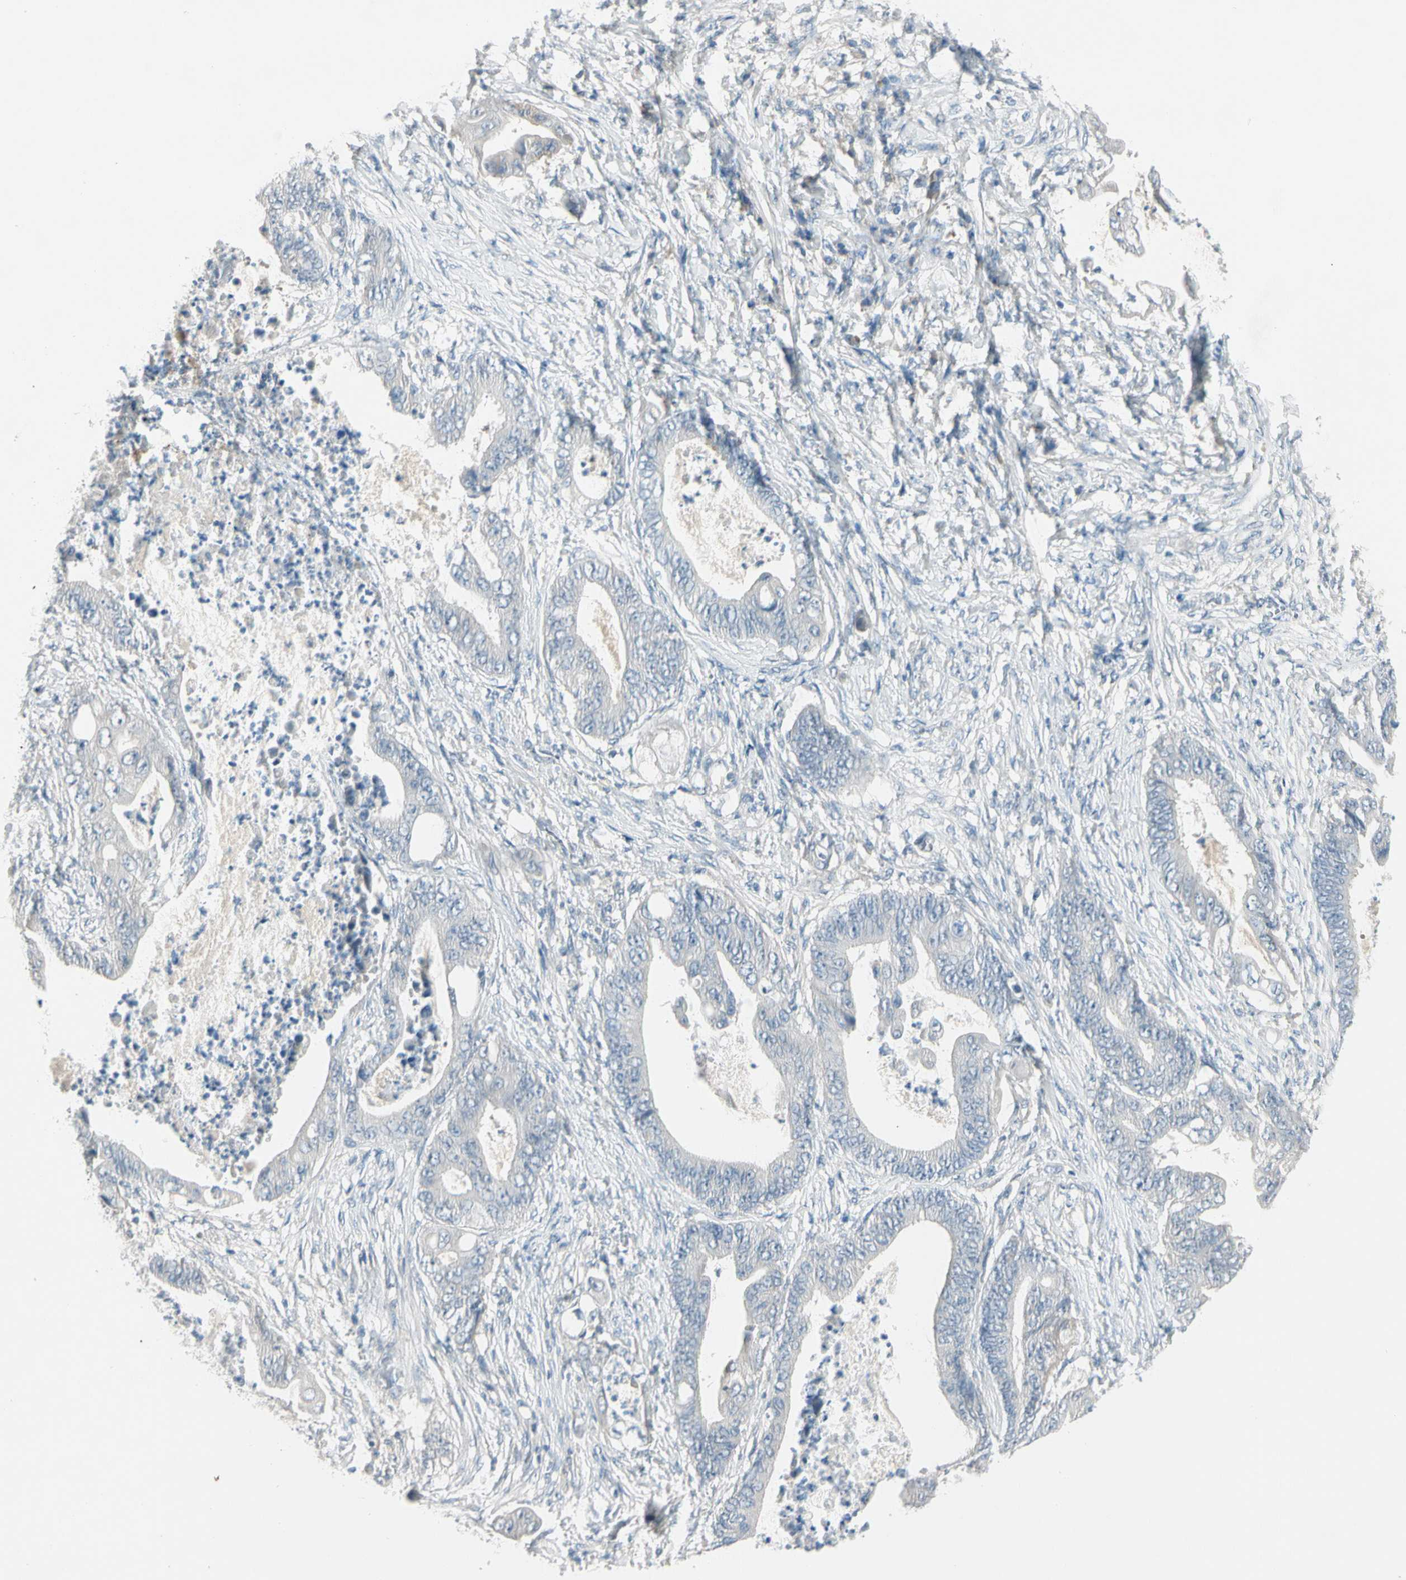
{"staining": {"intensity": "negative", "quantity": "none", "location": "none"}, "tissue": "stomach cancer", "cell_type": "Tumor cells", "image_type": "cancer", "snomed": [{"axis": "morphology", "description": "Adenocarcinoma, NOS"}, {"axis": "topography", "description": "Stomach"}], "caption": "Stomach adenocarcinoma was stained to show a protein in brown. There is no significant staining in tumor cells.", "gene": "SERPIND1", "patient": {"sex": "female", "age": 73}}